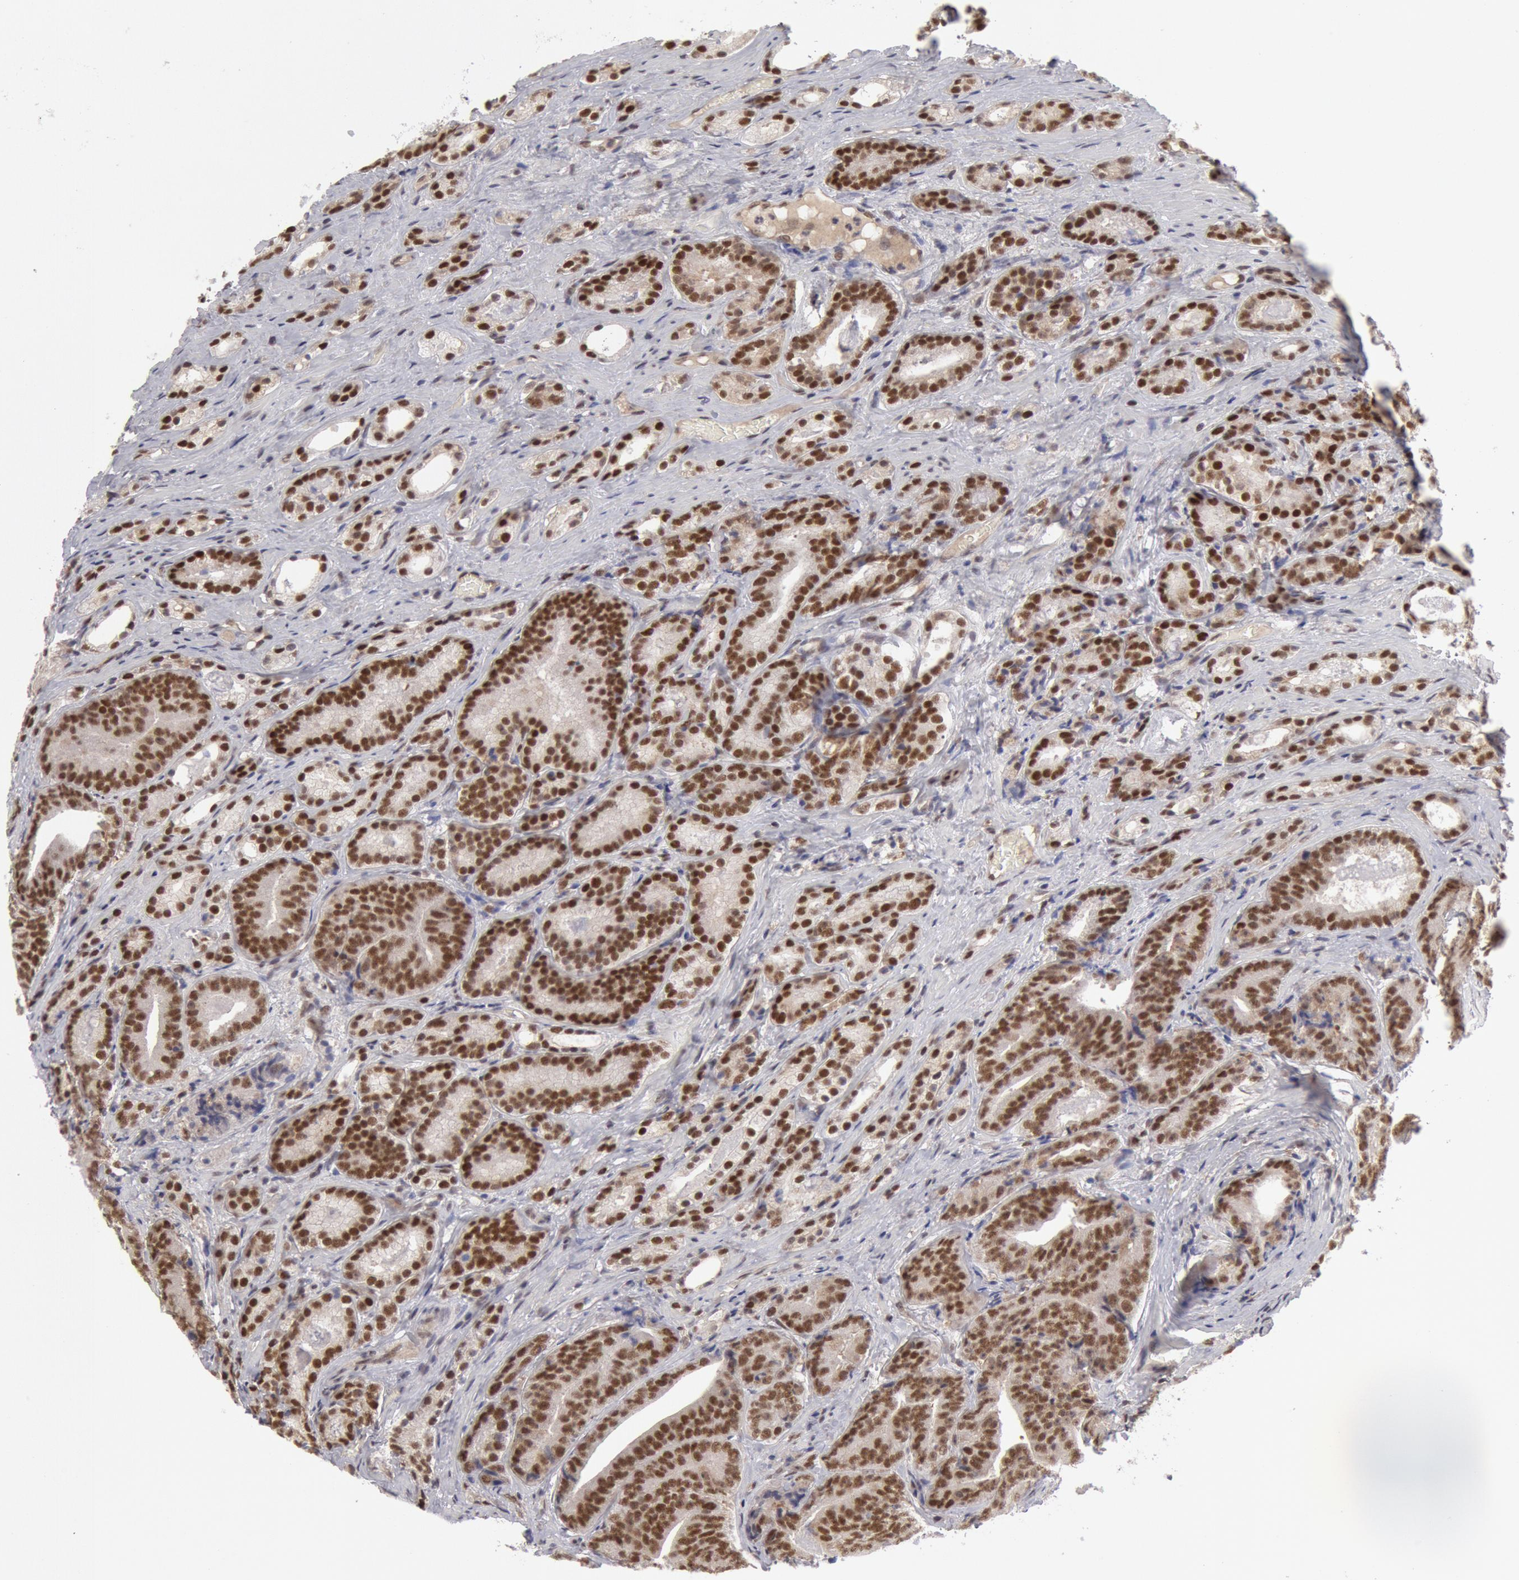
{"staining": {"intensity": "strong", "quantity": ">75%", "location": "nuclear"}, "tissue": "prostate cancer", "cell_type": "Tumor cells", "image_type": "cancer", "snomed": [{"axis": "morphology", "description": "Adenocarcinoma, Medium grade"}, {"axis": "topography", "description": "Prostate"}], "caption": "This micrograph exhibits IHC staining of prostate cancer (medium-grade adenocarcinoma), with high strong nuclear expression in about >75% of tumor cells.", "gene": "PPP4R3B", "patient": {"sex": "male", "age": 65}}